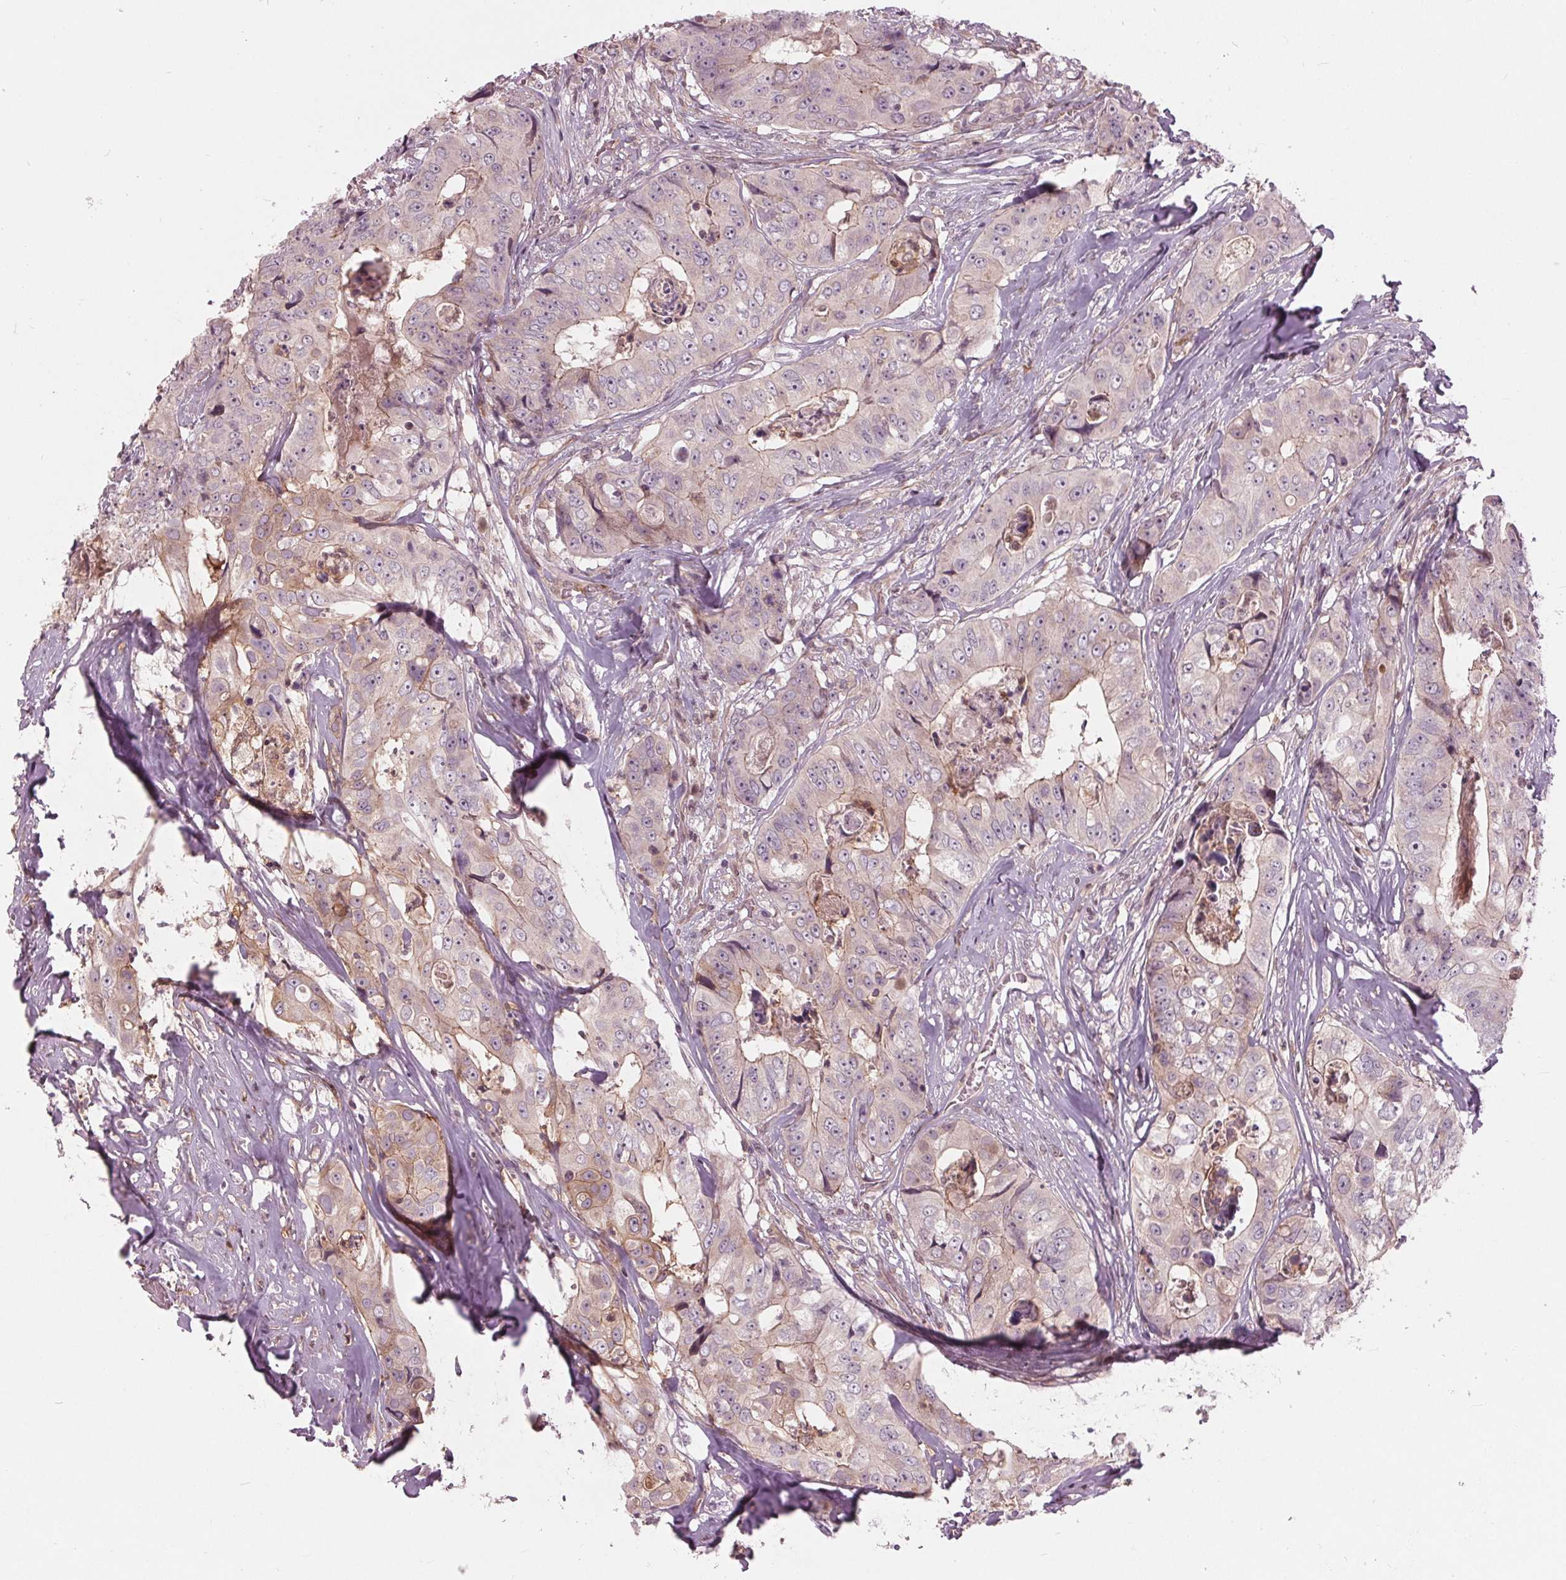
{"staining": {"intensity": "moderate", "quantity": "<25%", "location": "cytoplasmic/membranous"}, "tissue": "colorectal cancer", "cell_type": "Tumor cells", "image_type": "cancer", "snomed": [{"axis": "morphology", "description": "Adenocarcinoma, NOS"}, {"axis": "topography", "description": "Rectum"}], "caption": "The image exhibits a brown stain indicating the presence of a protein in the cytoplasmic/membranous of tumor cells in colorectal cancer.", "gene": "TXNIP", "patient": {"sex": "female", "age": 62}}